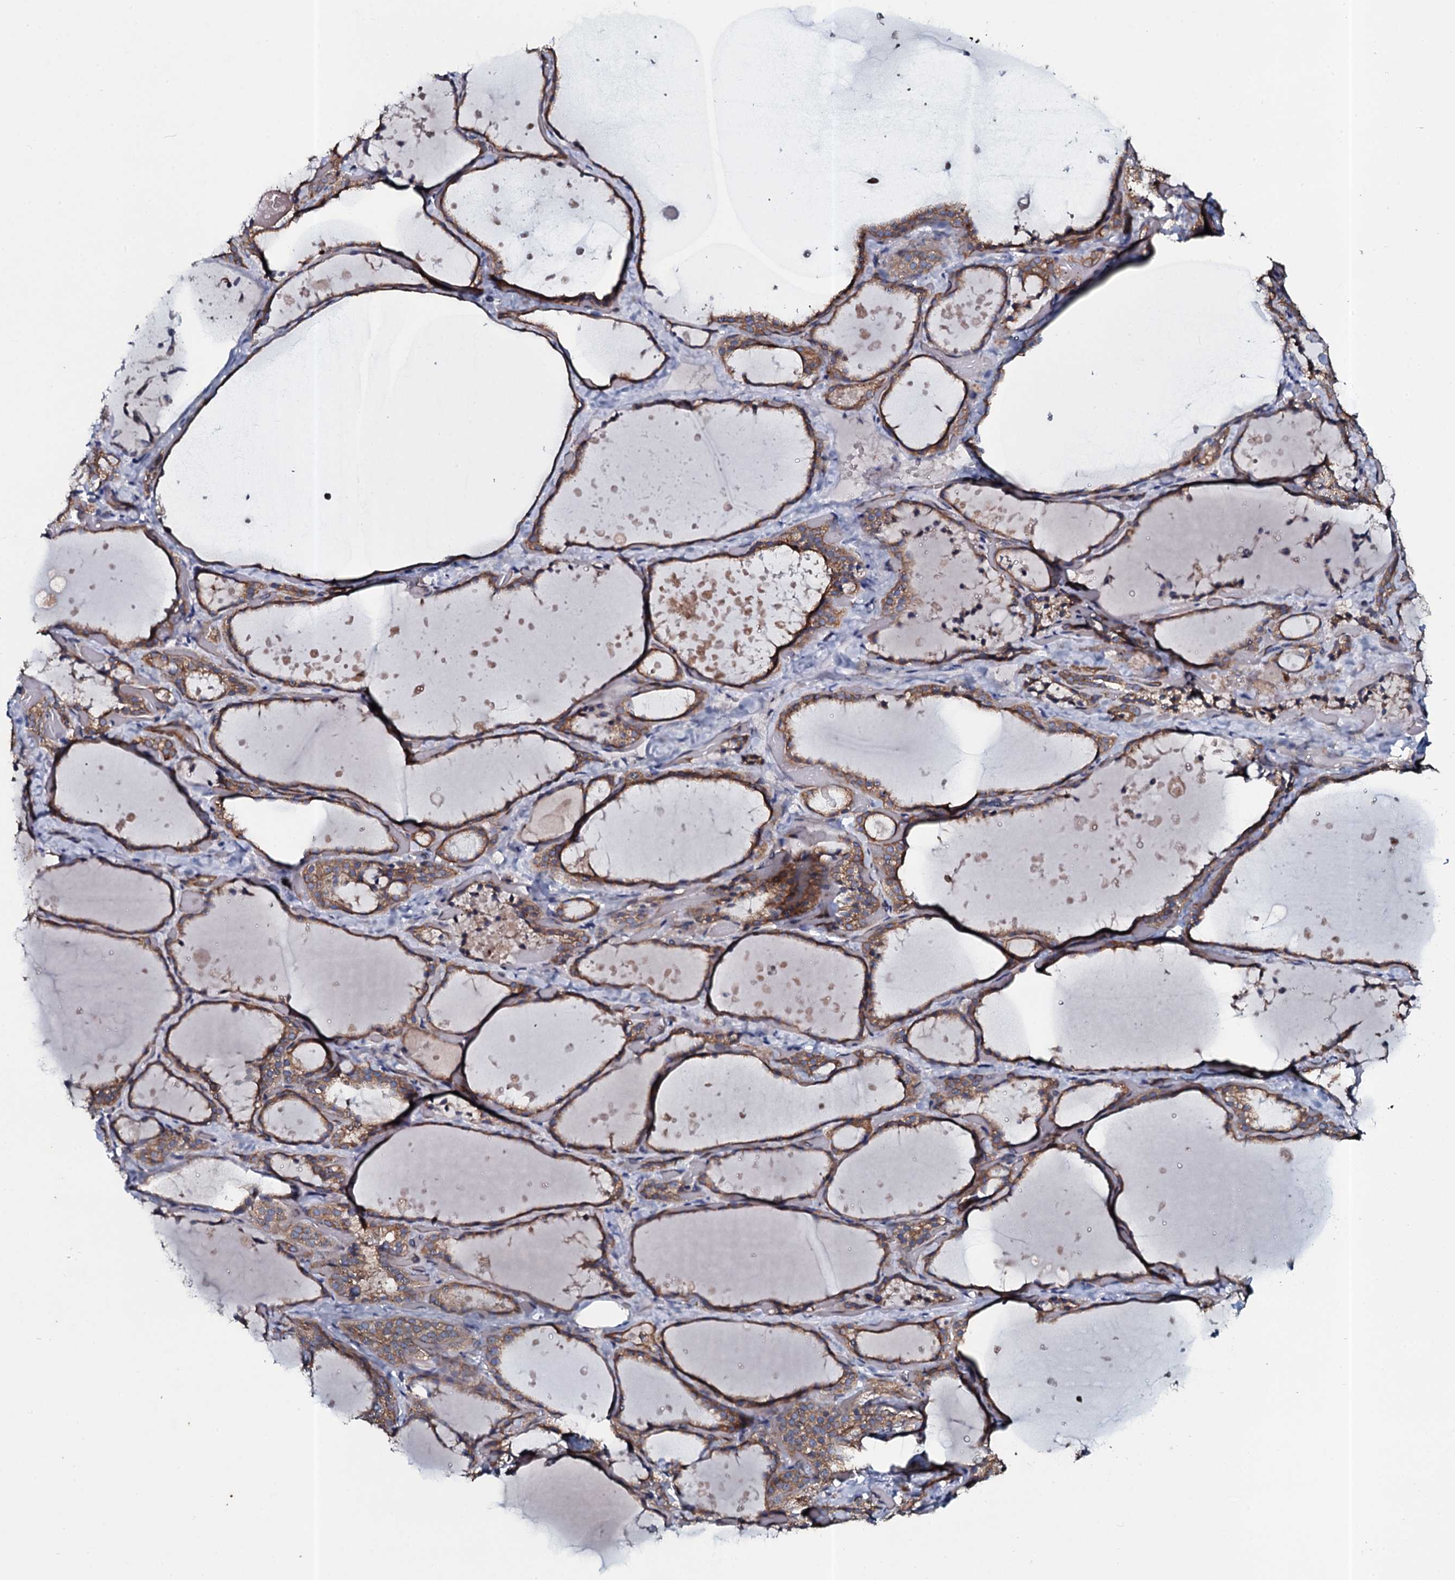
{"staining": {"intensity": "moderate", "quantity": ">75%", "location": "cytoplasmic/membranous"}, "tissue": "thyroid gland", "cell_type": "Glandular cells", "image_type": "normal", "snomed": [{"axis": "morphology", "description": "Normal tissue, NOS"}, {"axis": "topography", "description": "Thyroid gland"}], "caption": "This photomicrograph exhibits immunohistochemistry staining of unremarkable thyroid gland, with medium moderate cytoplasmic/membranous positivity in approximately >75% of glandular cells.", "gene": "TMEM151A", "patient": {"sex": "female", "age": 44}}